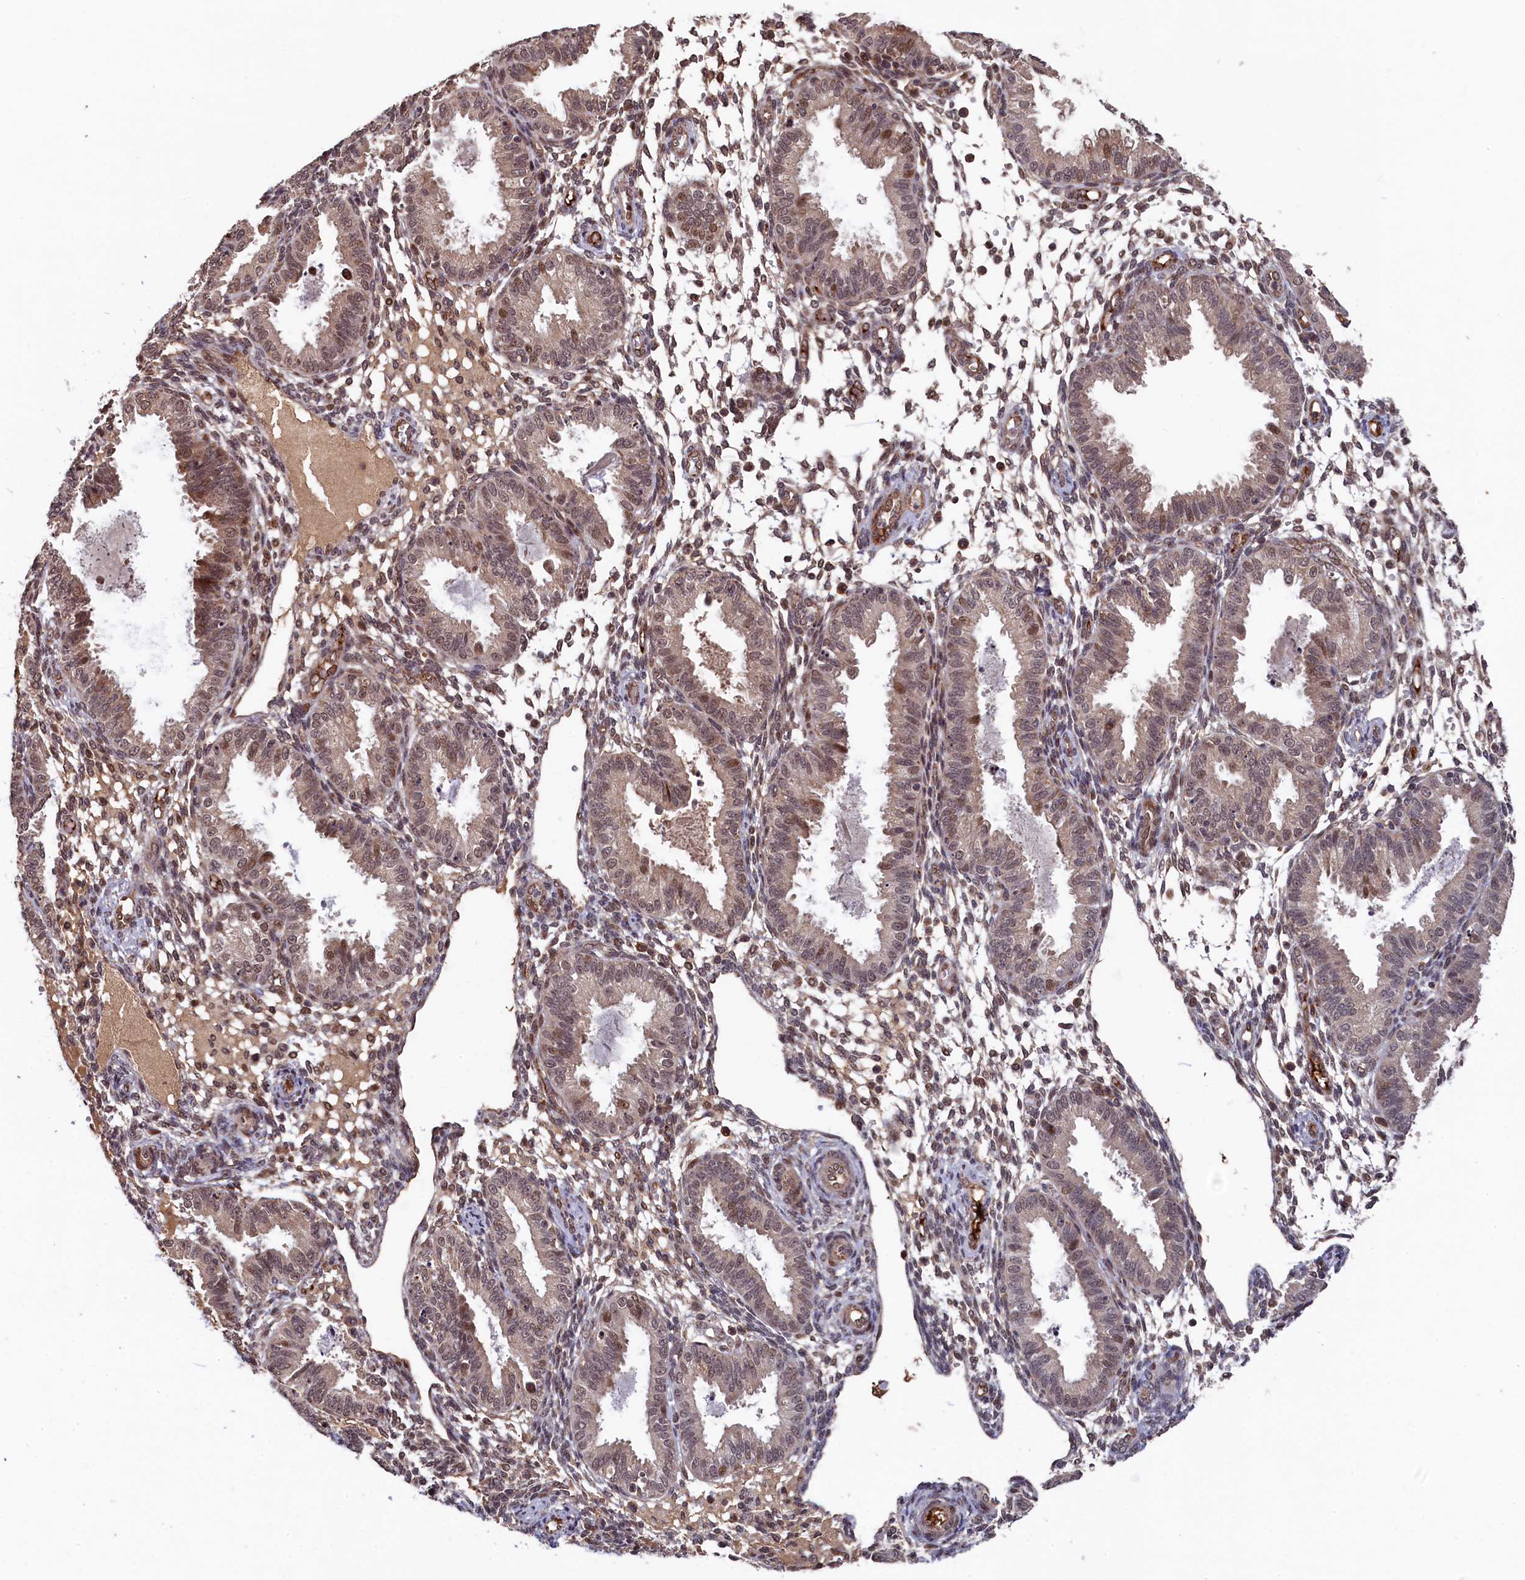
{"staining": {"intensity": "weak", "quantity": "<25%", "location": "cytoplasmic/membranous"}, "tissue": "endometrium", "cell_type": "Cells in endometrial stroma", "image_type": "normal", "snomed": [{"axis": "morphology", "description": "Normal tissue, NOS"}, {"axis": "topography", "description": "Endometrium"}], "caption": "This histopathology image is of unremarkable endometrium stained with IHC to label a protein in brown with the nuclei are counter-stained blue. There is no expression in cells in endometrial stroma. The staining was performed using DAB to visualize the protein expression in brown, while the nuclei were stained in blue with hematoxylin (Magnification: 20x).", "gene": "CLPX", "patient": {"sex": "female", "age": 33}}